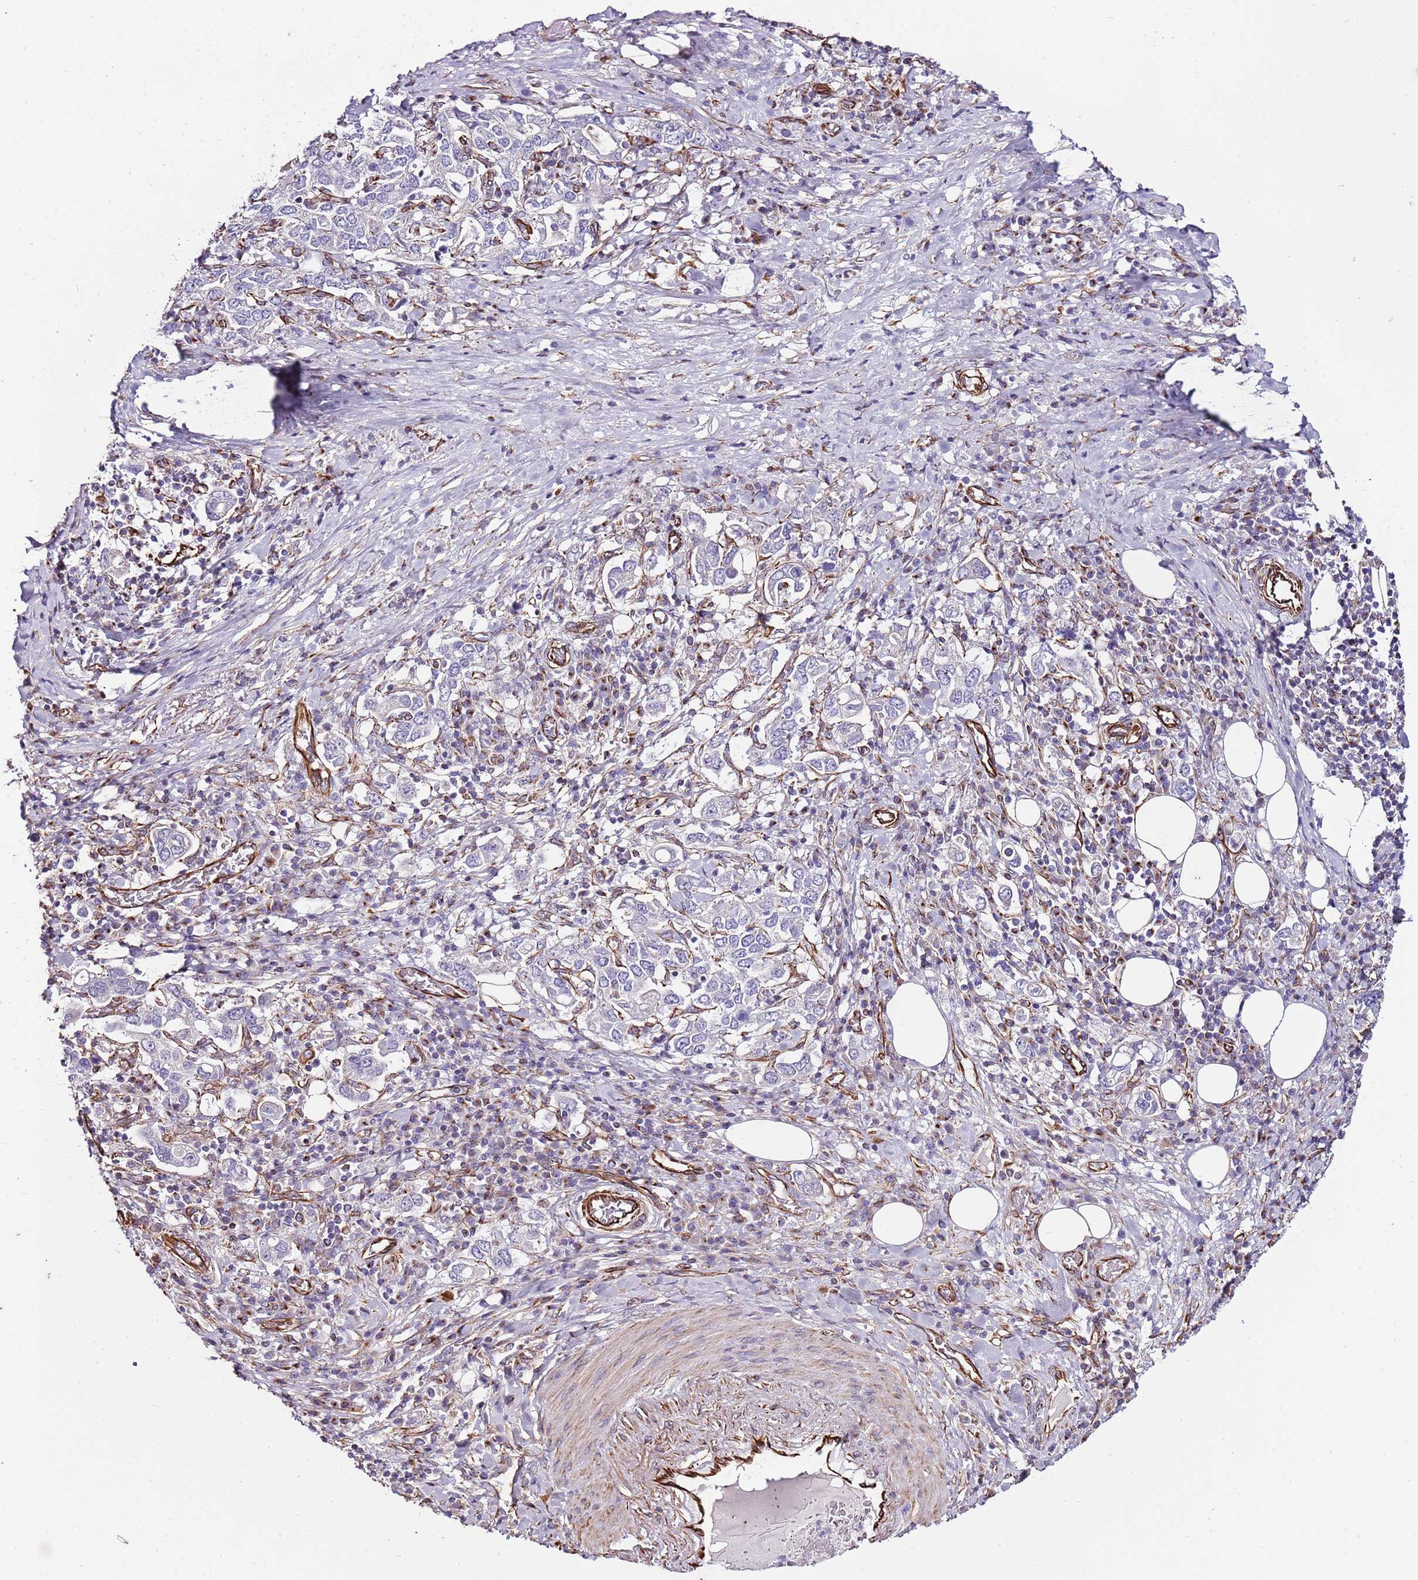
{"staining": {"intensity": "negative", "quantity": "none", "location": "none"}, "tissue": "stomach cancer", "cell_type": "Tumor cells", "image_type": "cancer", "snomed": [{"axis": "morphology", "description": "Adenocarcinoma, NOS"}, {"axis": "topography", "description": "Stomach, upper"}, {"axis": "topography", "description": "Stomach"}], "caption": "There is no significant positivity in tumor cells of stomach cancer.", "gene": "ZNF786", "patient": {"sex": "male", "age": 62}}